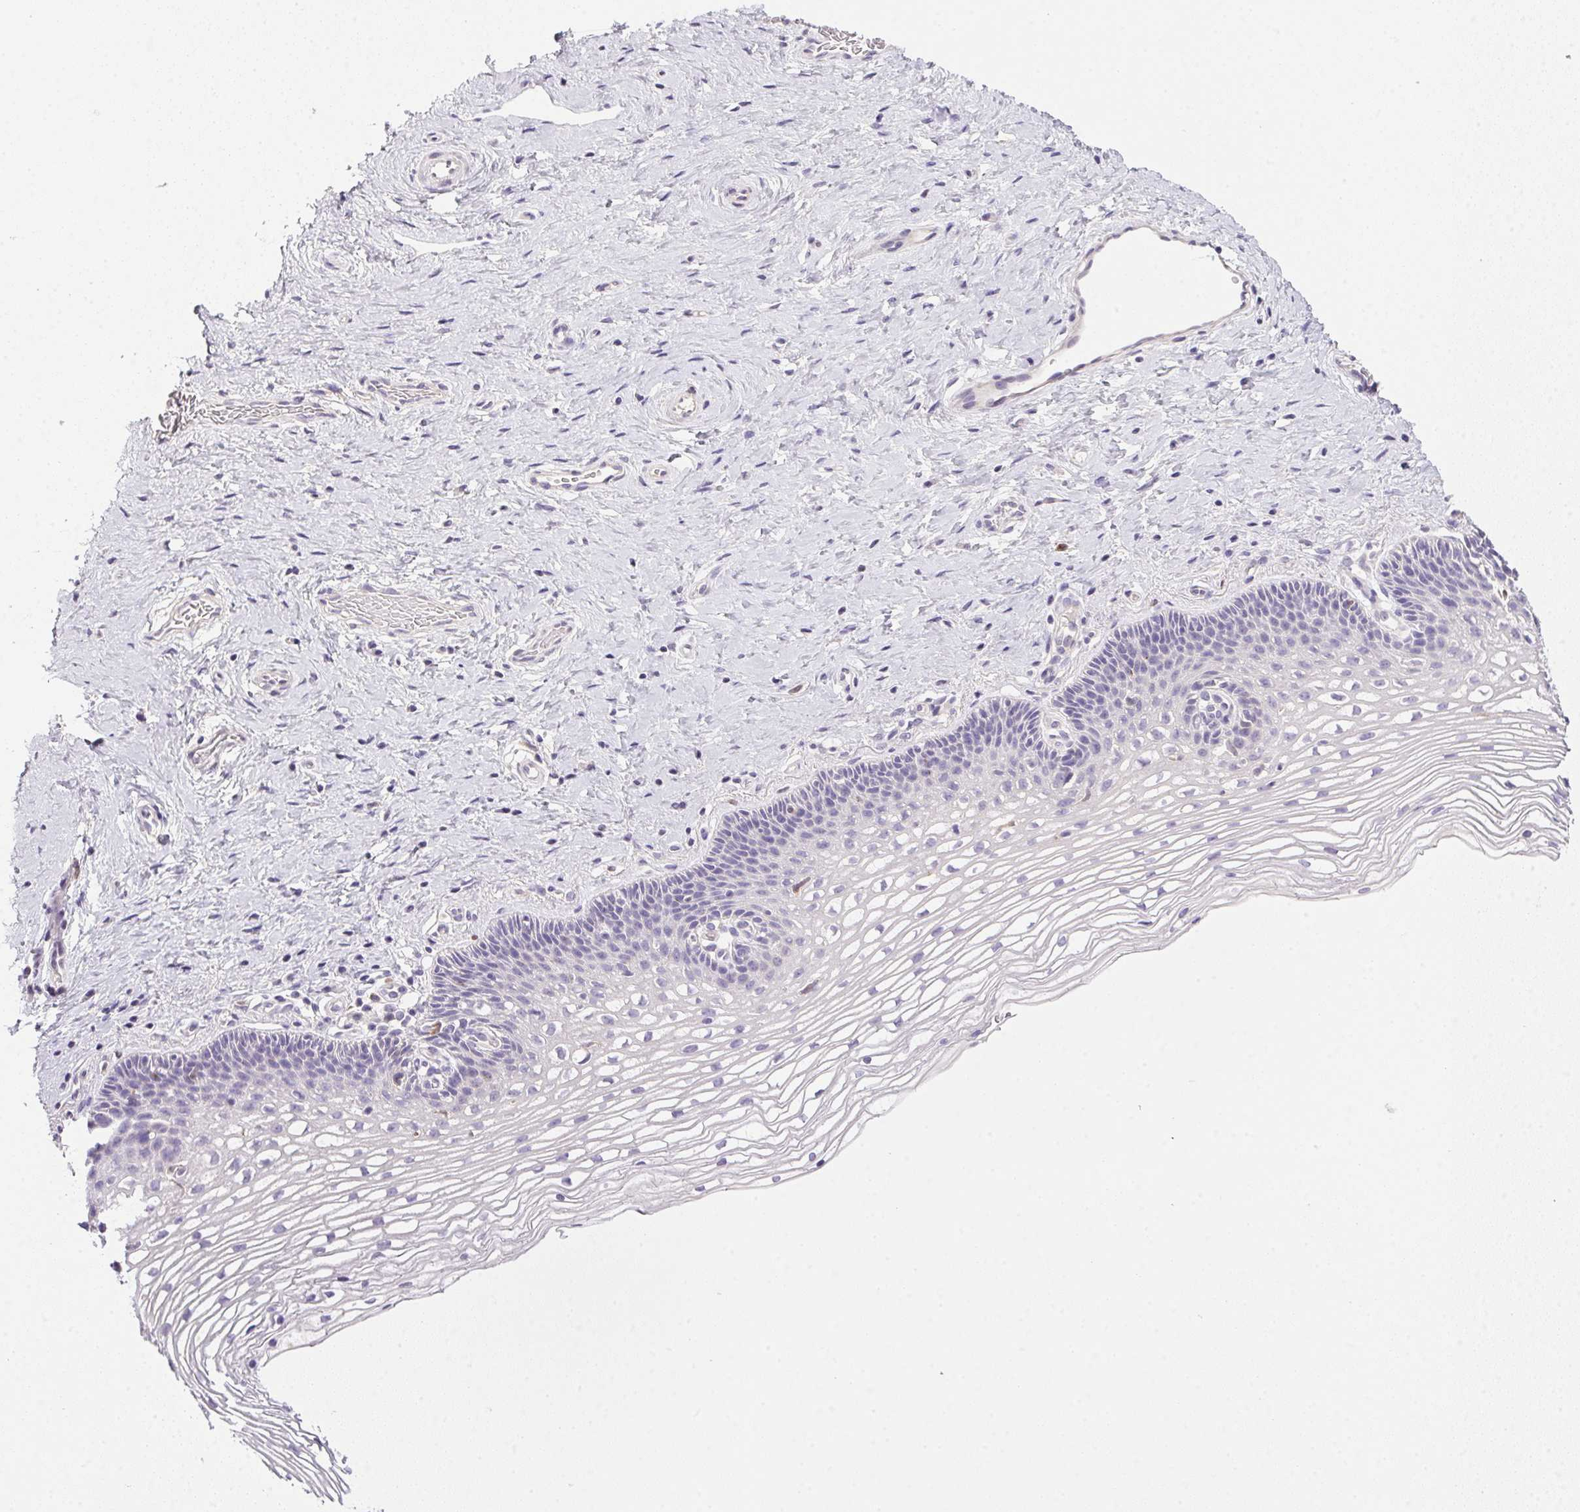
{"staining": {"intensity": "negative", "quantity": "none", "location": "none"}, "tissue": "cervix", "cell_type": "Glandular cells", "image_type": "normal", "snomed": [{"axis": "morphology", "description": "Normal tissue, NOS"}, {"axis": "topography", "description": "Cervix"}], "caption": "An image of human cervix is negative for staining in glandular cells. Brightfield microscopy of IHC stained with DAB (brown) and hematoxylin (blue), captured at high magnification.", "gene": "SLC17A7", "patient": {"sex": "female", "age": 34}}